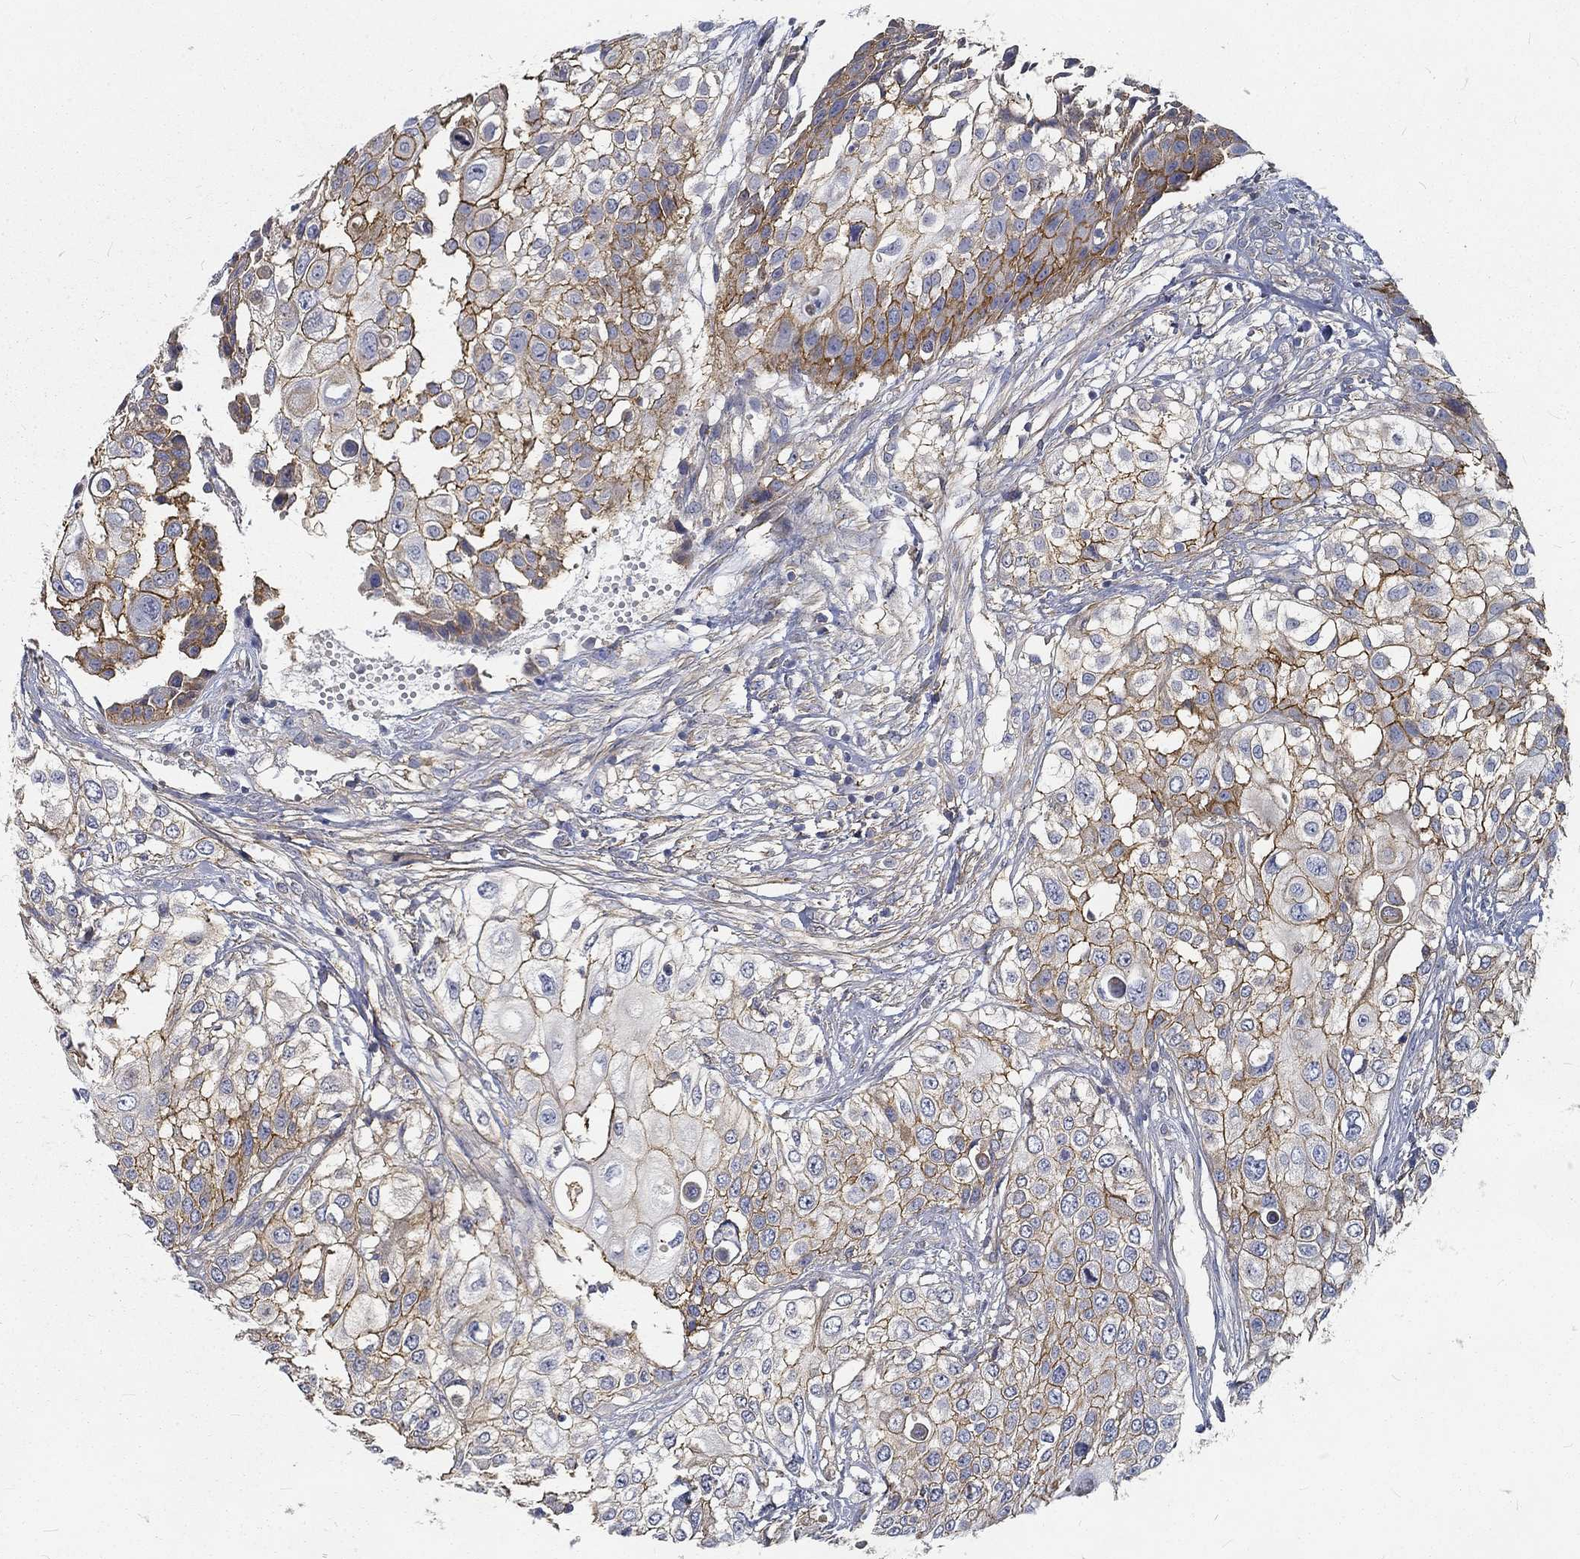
{"staining": {"intensity": "strong", "quantity": "25%-75%", "location": "cytoplasmic/membranous"}, "tissue": "urothelial cancer", "cell_type": "Tumor cells", "image_type": "cancer", "snomed": [{"axis": "morphology", "description": "Urothelial carcinoma, High grade"}, {"axis": "topography", "description": "Urinary bladder"}], "caption": "Urothelial carcinoma (high-grade) stained with a protein marker displays strong staining in tumor cells.", "gene": "MTMR11", "patient": {"sex": "female", "age": 79}}